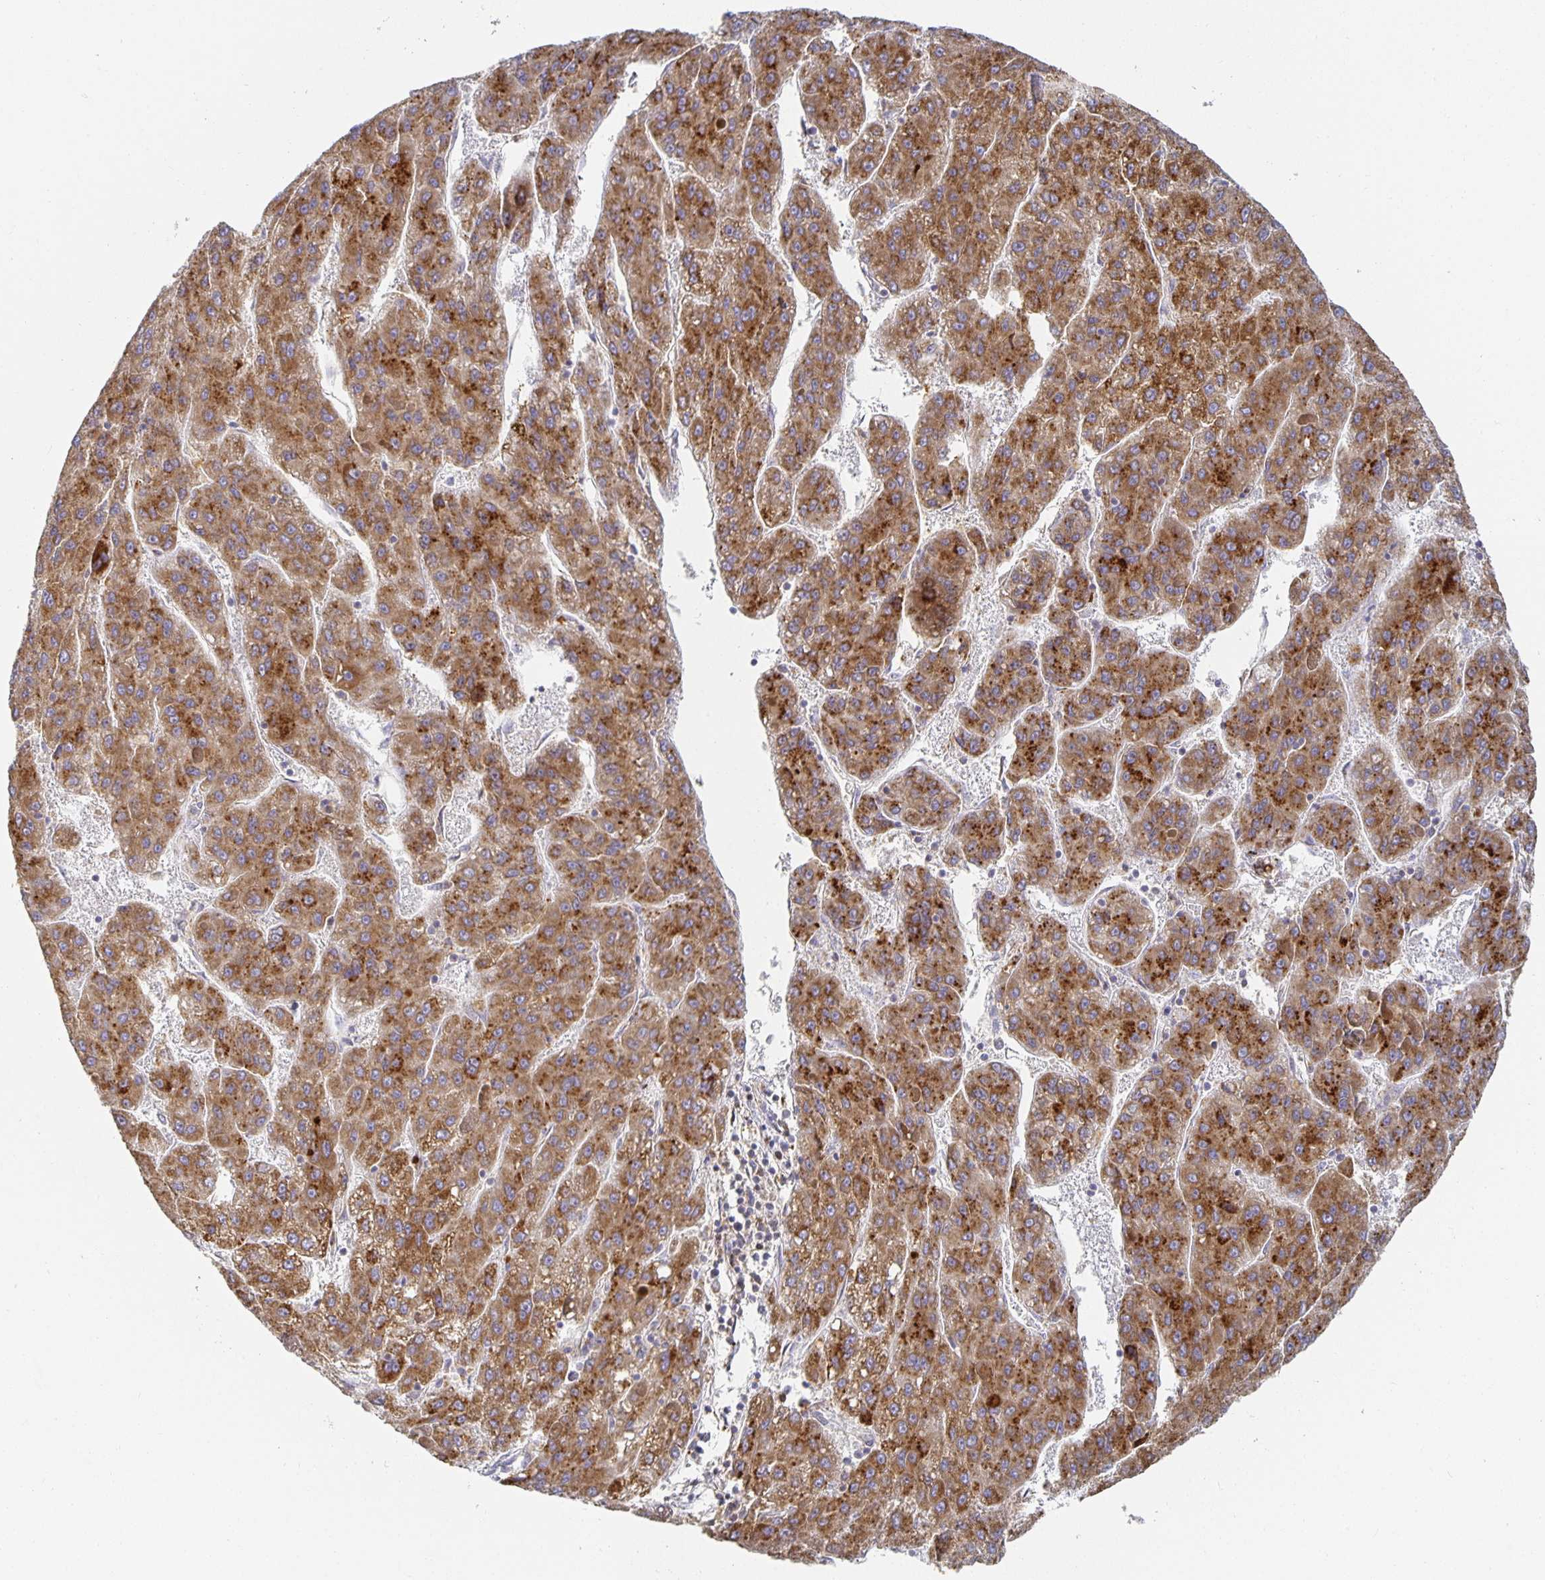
{"staining": {"intensity": "moderate", "quantity": ">75%", "location": "cytoplasmic/membranous"}, "tissue": "liver cancer", "cell_type": "Tumor cells", "image_type": "cancer", "snomed": [{"axis": "morphology", "description": "Carcinoma, Hepatocellular, NOS"}, {"axis": "topography", "description": "Liver"}], "caption": "Immunohistochemical staining of human liver cancer displays medium levels of moderate cytoplasmic/membranous protein positivity in about >75% of tumor cells.", "gene": "NOMO1", "patient": {"sex": "female", "age": 82}}